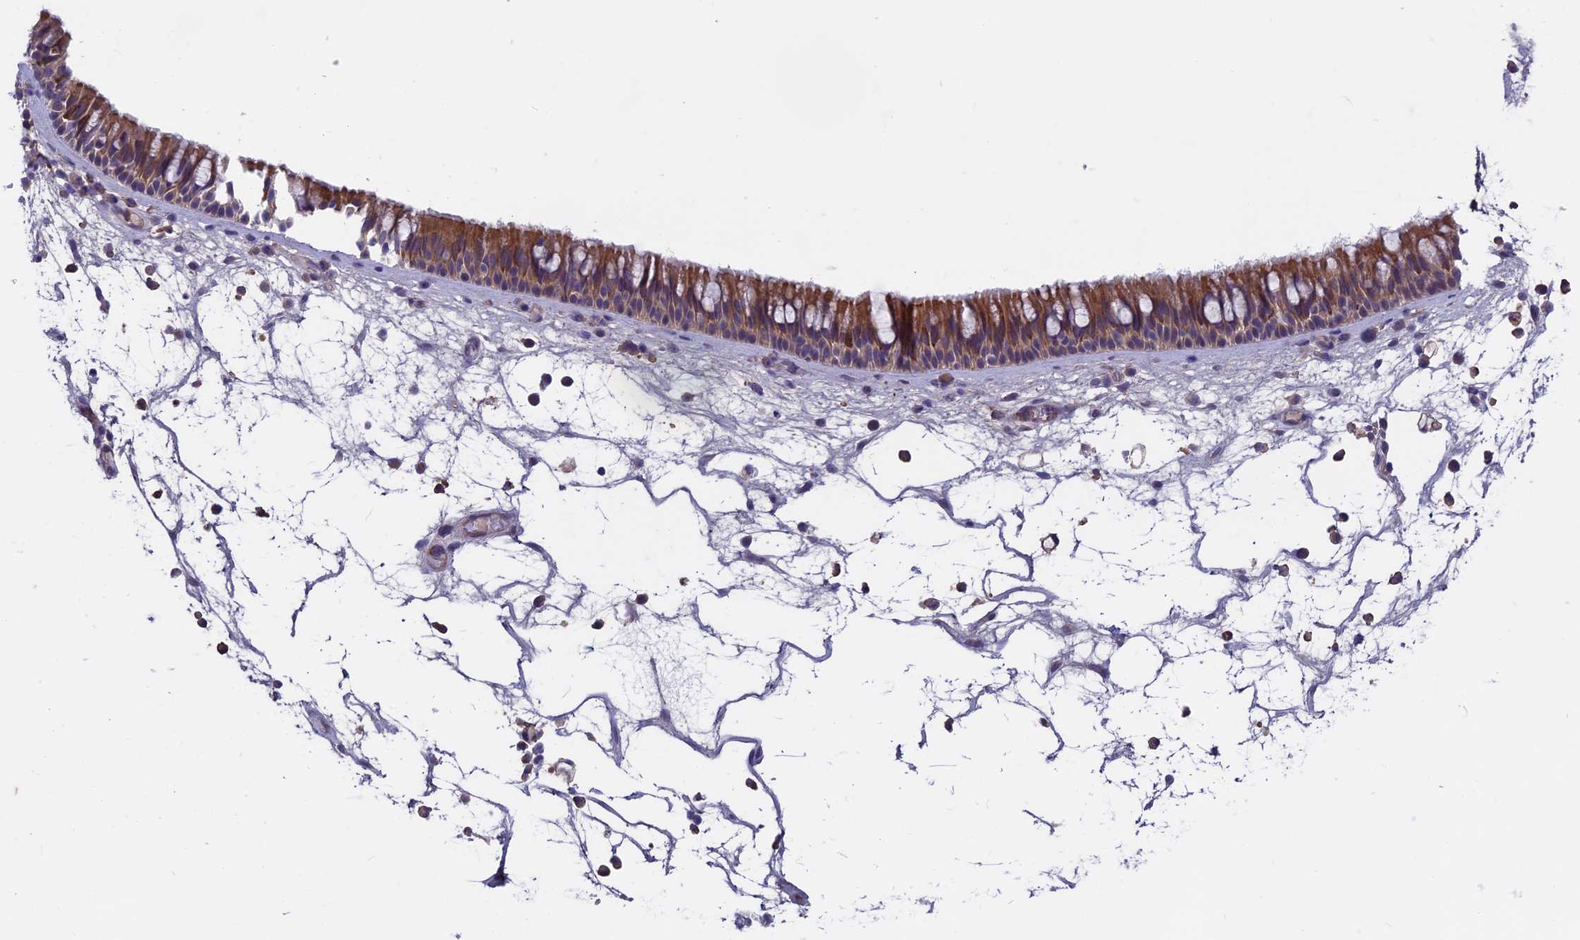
{"staining": {"intensity": "moderate", "quantity": ">75%", "location": "cytoplasmic/membranous"}, "tissue": "nasopharynx", "cell_type": "Respiratory epithelial cells", "image_type": "normal", "snomed": [{"axis": "morphology", "description": "Normal tissue, NOS"}, {"axis": "morphology", "description": "Inflammation, NOS"}, {"axis": "morphology", "description": "Malignant melanoma, Metastatic site"}, {"axis": "topography", "description": "Nasopharynx"}], "caption": "DAB immunohistochemical staining of unremarkable nasopharynx exhibits moderate cytoplasmic/membranous protein staining in approximately >75% of respiratory epithelial cells.", "gene": "MAST2", "patient": {"sex": "male", "age": 70}}